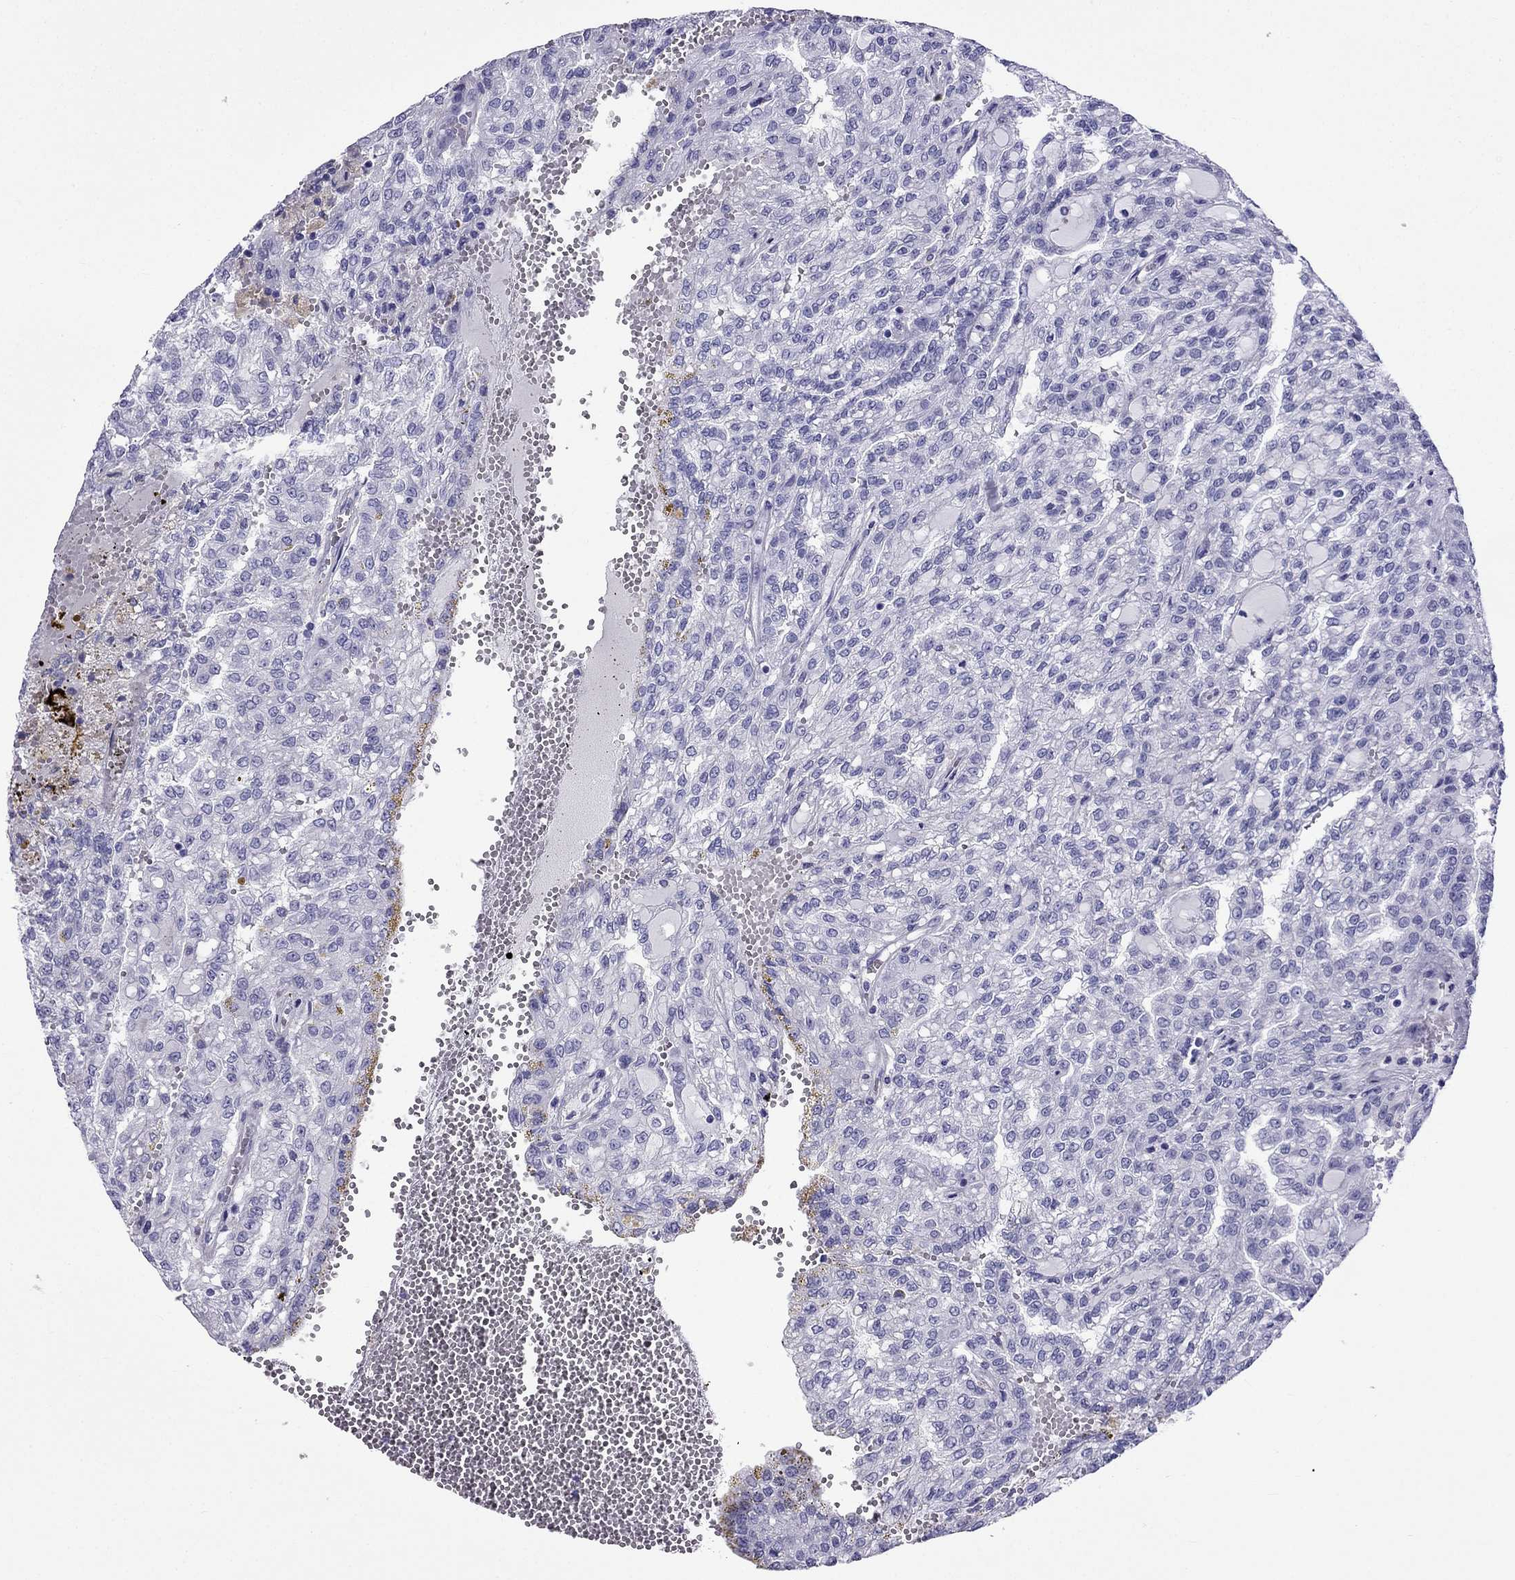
{"staining": {"intensity": "negative", "quantity": "none", "location": "none"}, "tissue": "renal cancer", "cell_type": "Tumor cells", "image_type": "cancer", "snomed": [{"axis": "morphology", "description": "Adenocarcinoma, NOS"}, {"axis": "topography", "description": "Kidney"}], "caption": "Human adenocarcinoma (renal) stained for a protein using IHC exhibits no staining in tumor cells.", "gene": "ARR3", "patient": {"sex": "male", "age": 63}}